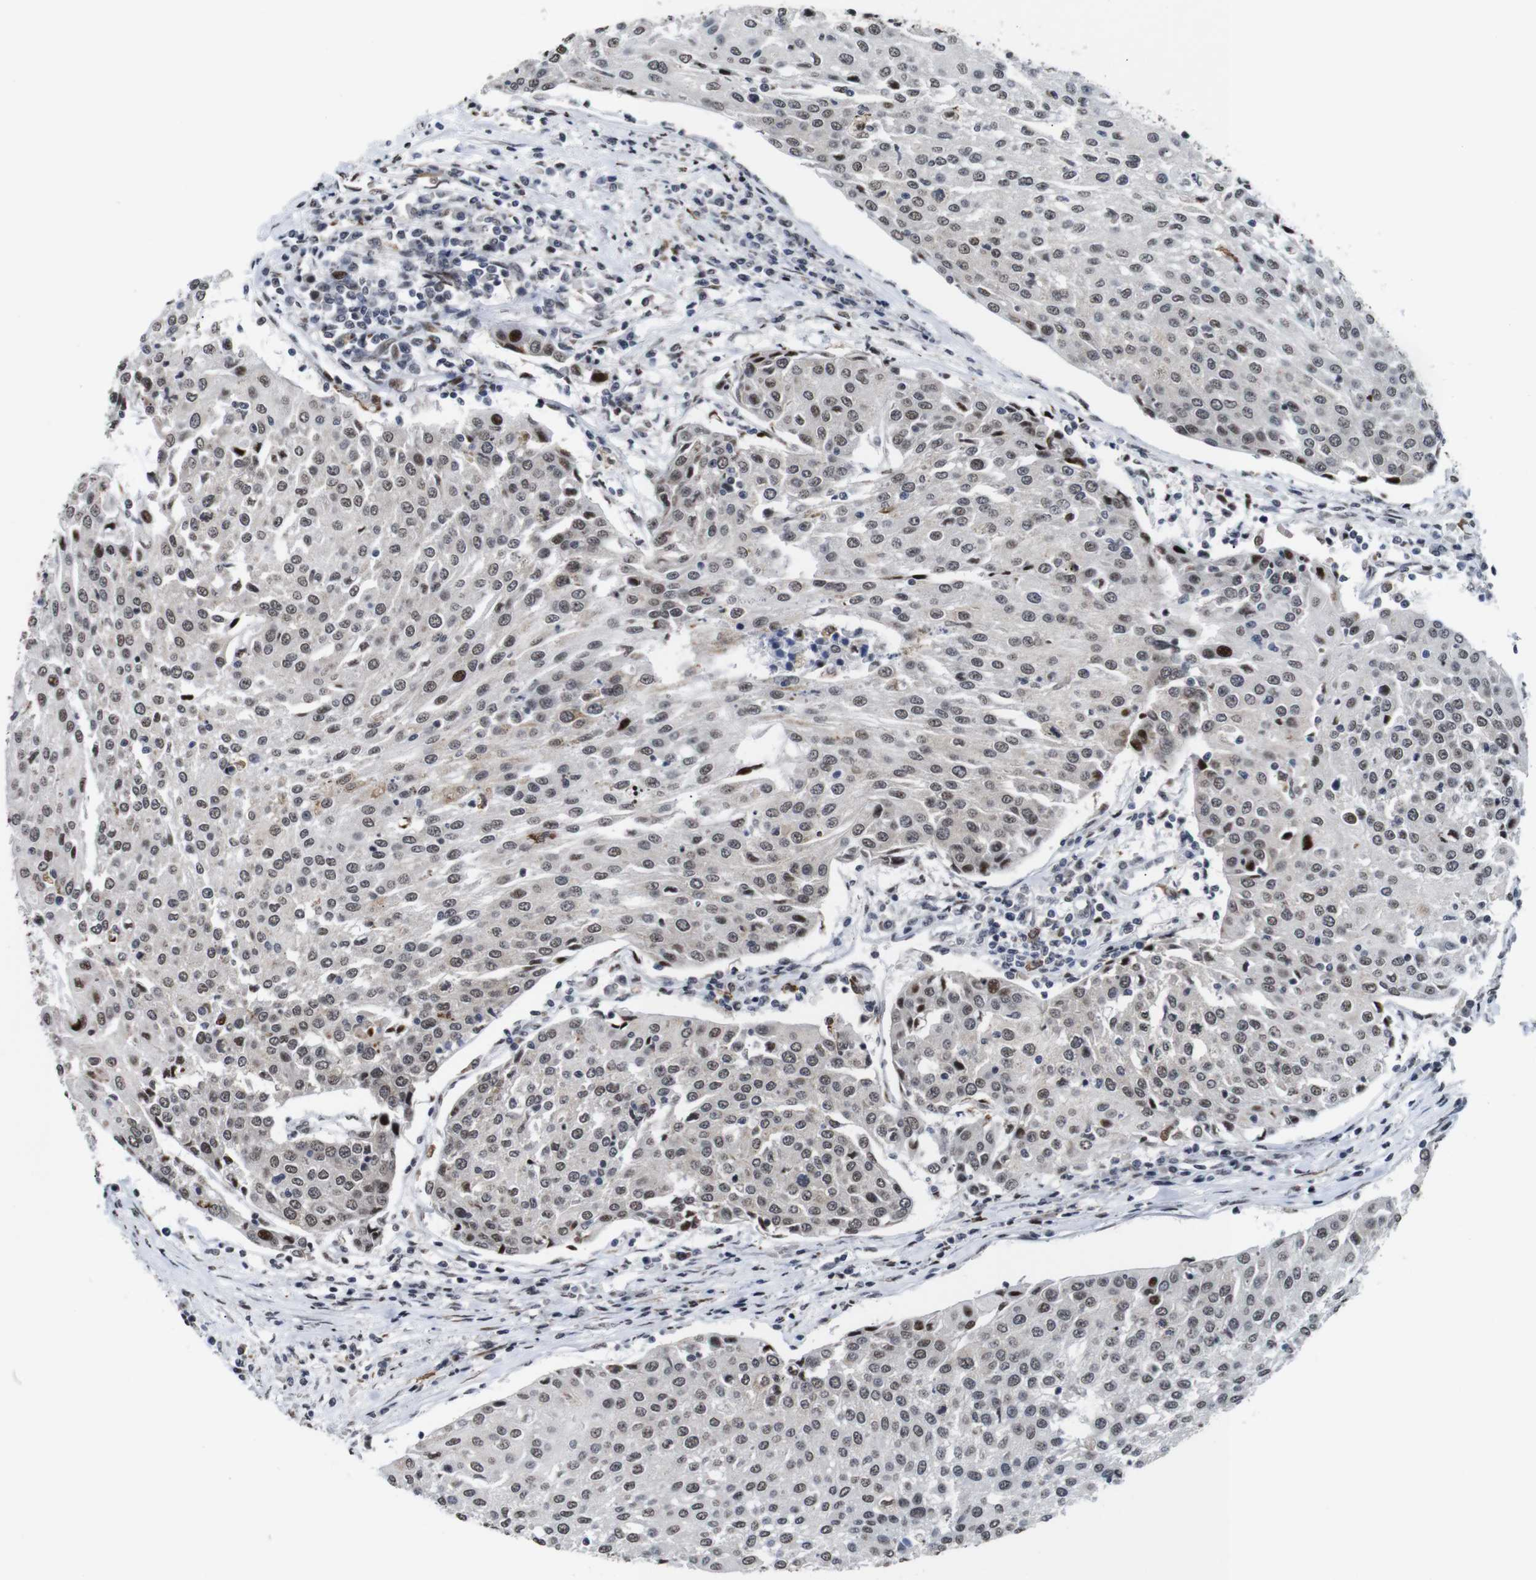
{"staining": {"intensity": "weak", "quantity": ">75%", "location": "nuclear"}, "tissue": "urothelial cancer", "cell_type": "Tumor cells", "image_type": "cancer", "snomed": [{"axis": "morphology", "description": "Urothelial carcinoma, High grade"}, {"axis": "topography", "description": "Urinary bladder"}], "caption": "Weak nuclear protein staining is identified in approximately >75% of tumor cells in urothelial cancer.", "gene": "EIF4G1", "patient": {"sex": "female", "age": 85}}